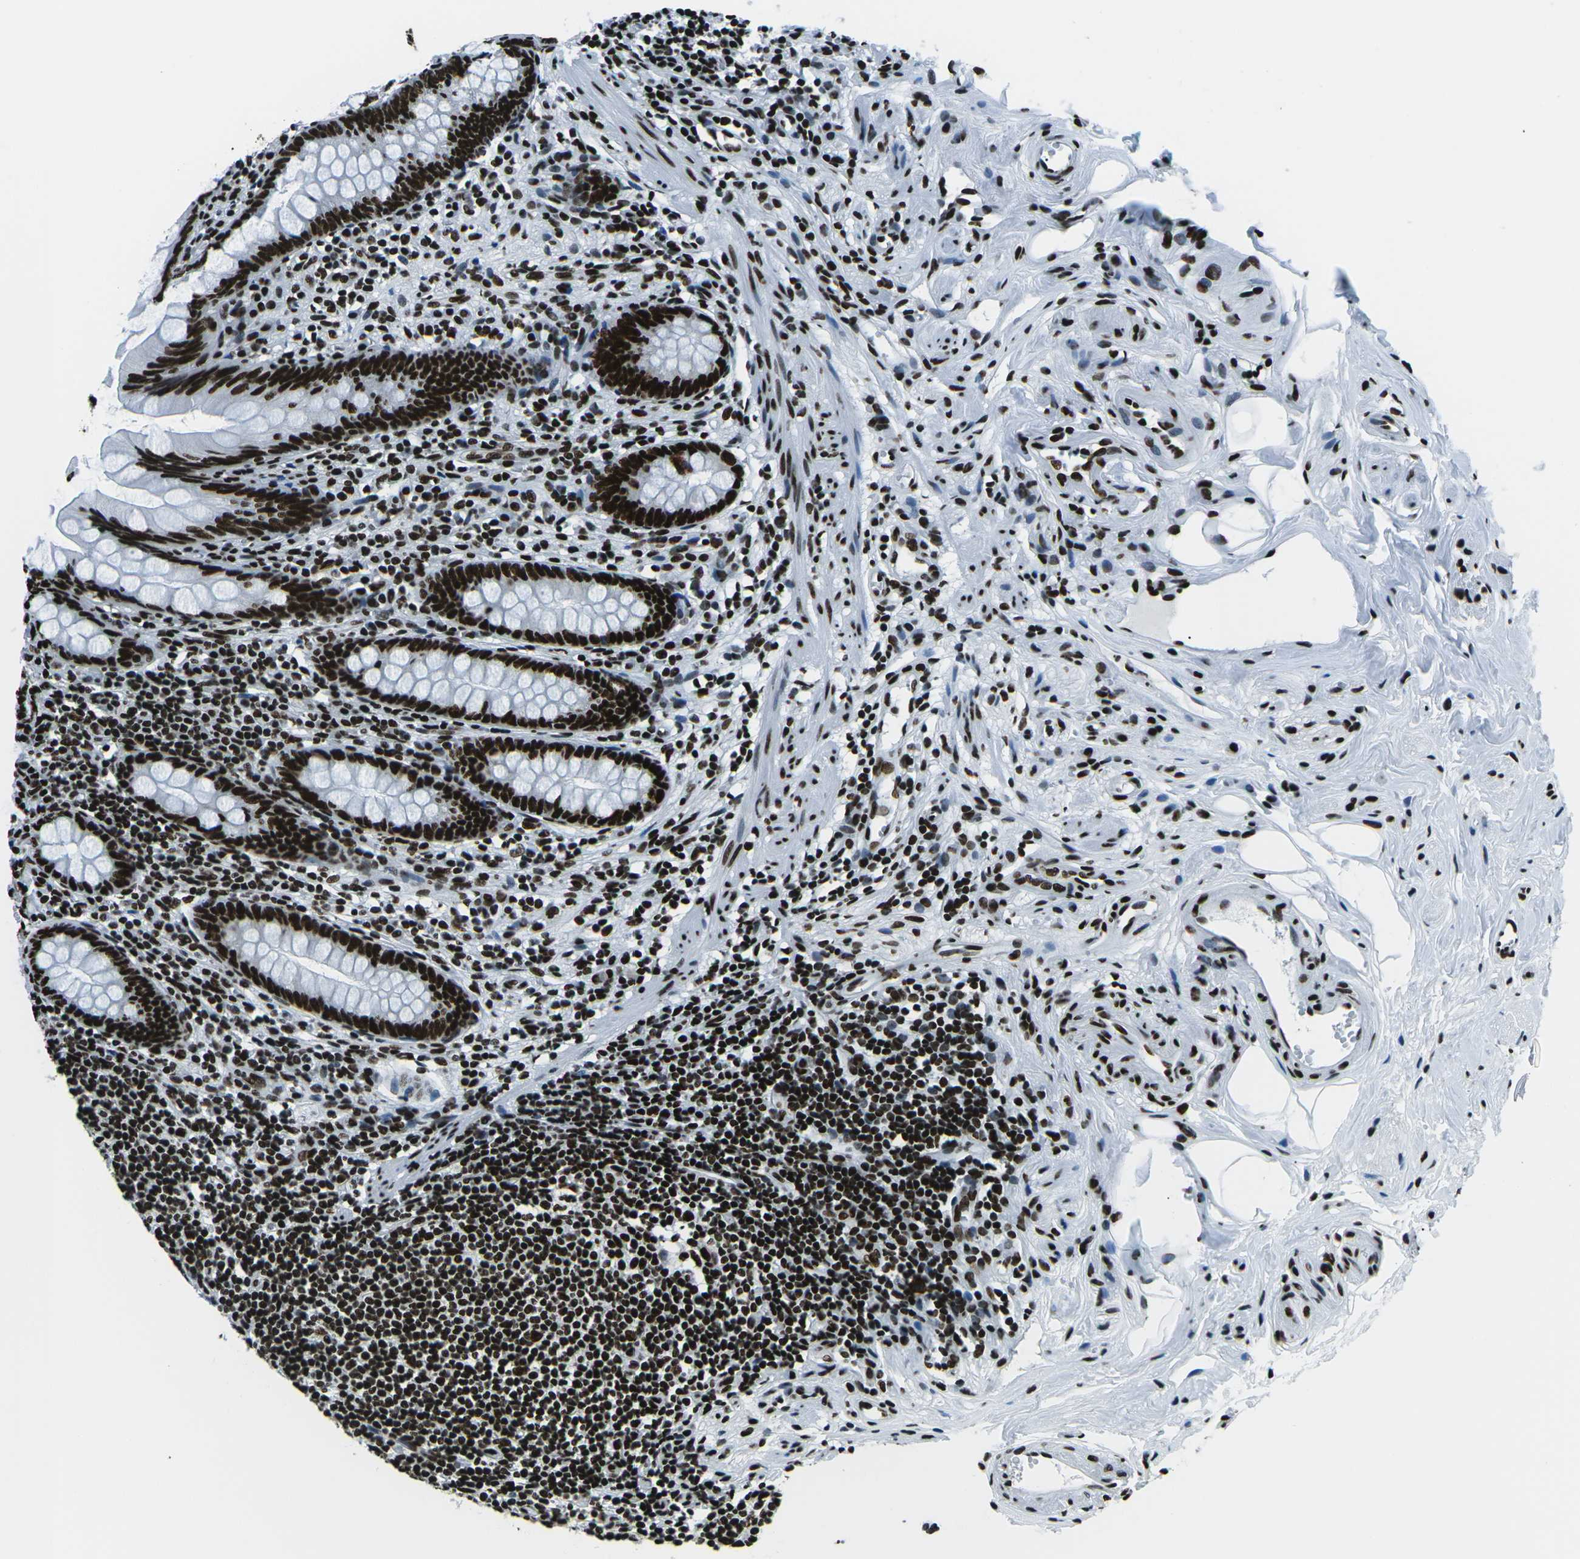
{"staining": {"intensity": "strong", "quantity": ">75%", "location": "nuclear"}, "tissue": "appendix", "cell_type": "Glandular cells", "image_type": "normal", "snomed": [{"axis": "morphology", "description": "Normal tissue, NOS"}, {"axis": "topography", "description": "Appendix"}], "caption": "Appendix stained for a protein reveals strong nuclear positivity in glandular cells.", "gene": "HNRNPL", "patient": {"sex": "female", "age": 77}}